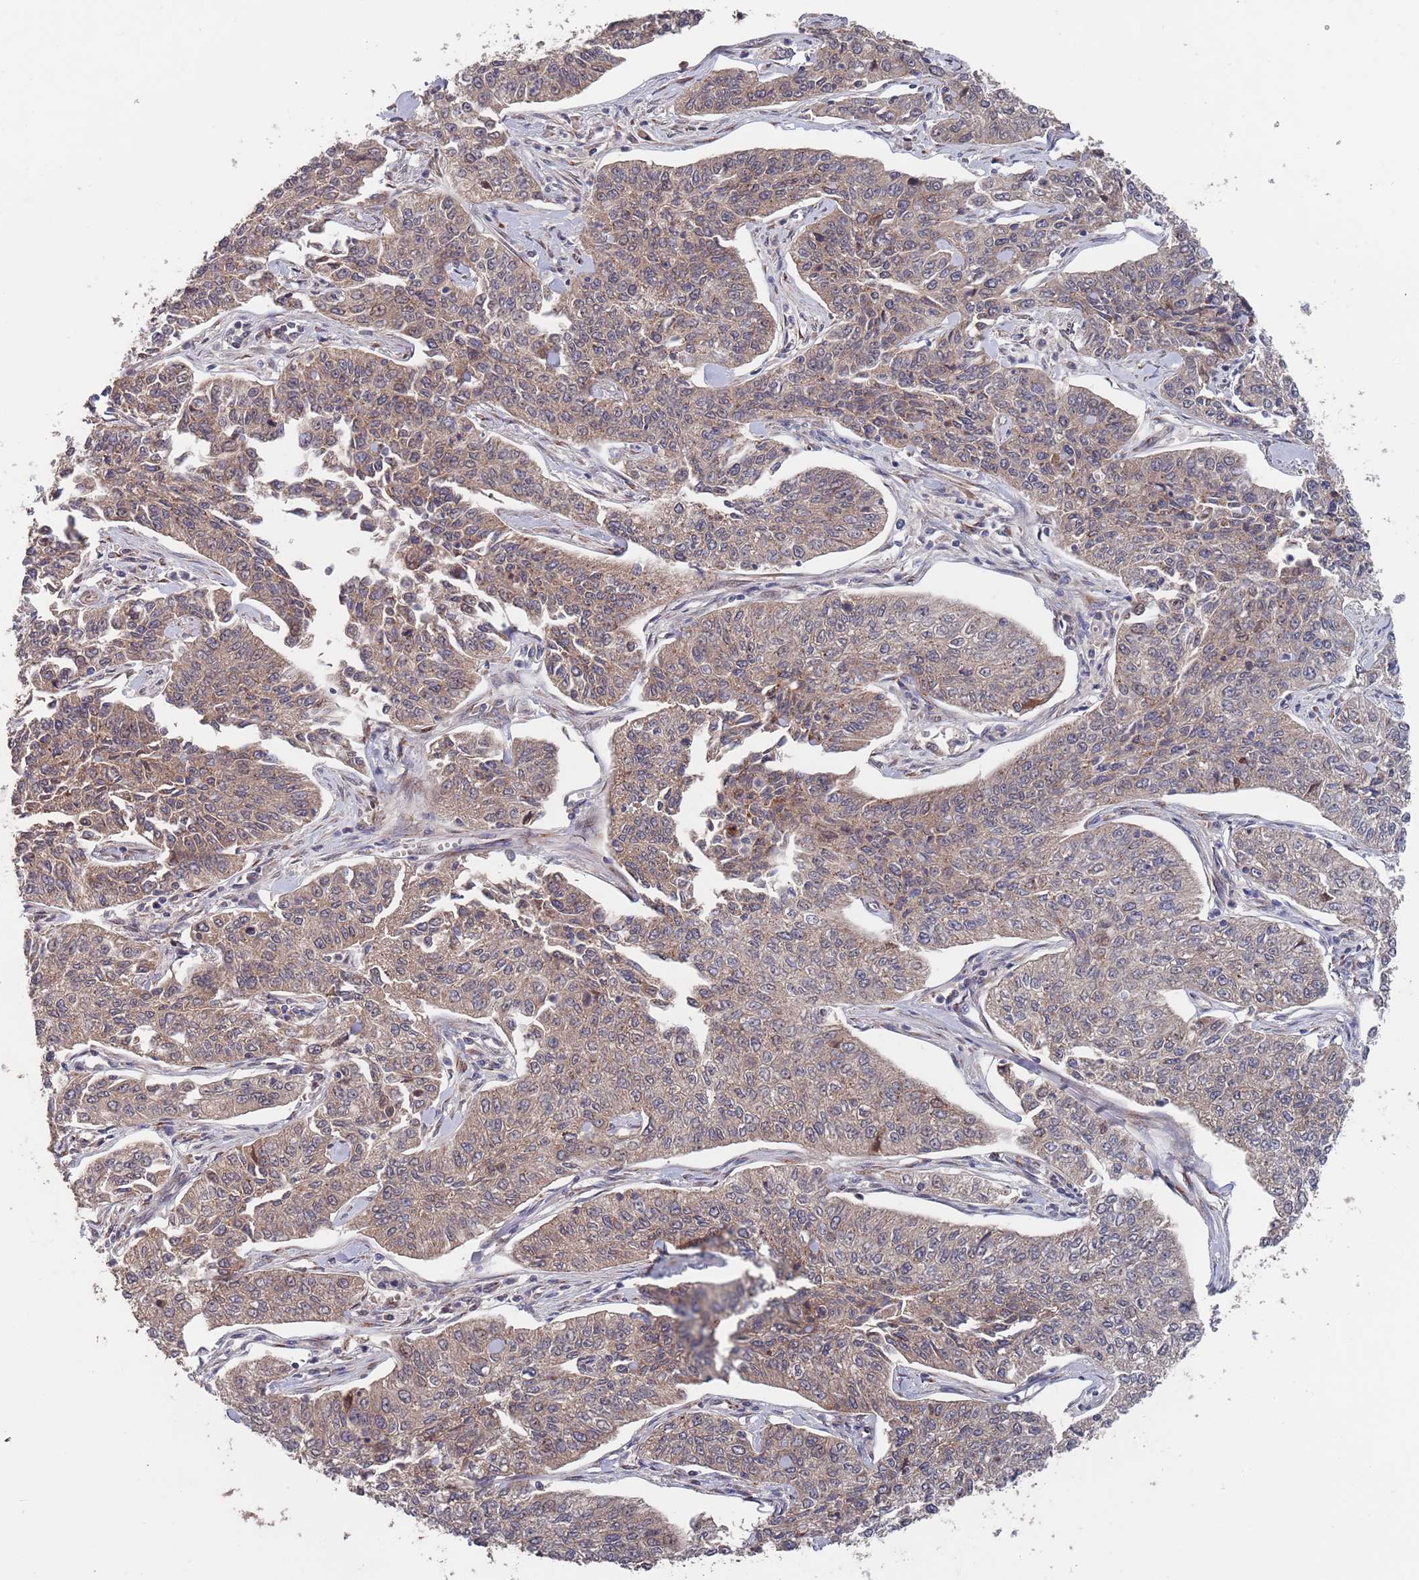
{"staining": {"intensity": "weak", "quantity": ">75%", "location": "cytoplasmic/membranous"}, "tissue": "cervical cancer", "cell_type": "Tumor cells", "image_type": "cancer", "snomed": [{"axis": "morphology", "description": "Squamous cell carcinoma, NOS"}, {"axis": "topography", "description": "Cervix"}], "caption": "Cervical squamous cell carcinoma stained with DAB immunohistochemistry demonstrates low levels of weak cytoplasmic/membranous expression in about >75% of tumor cells.", "gene": "UNC45A", "patient": {"sex": "female", "age": 35}}